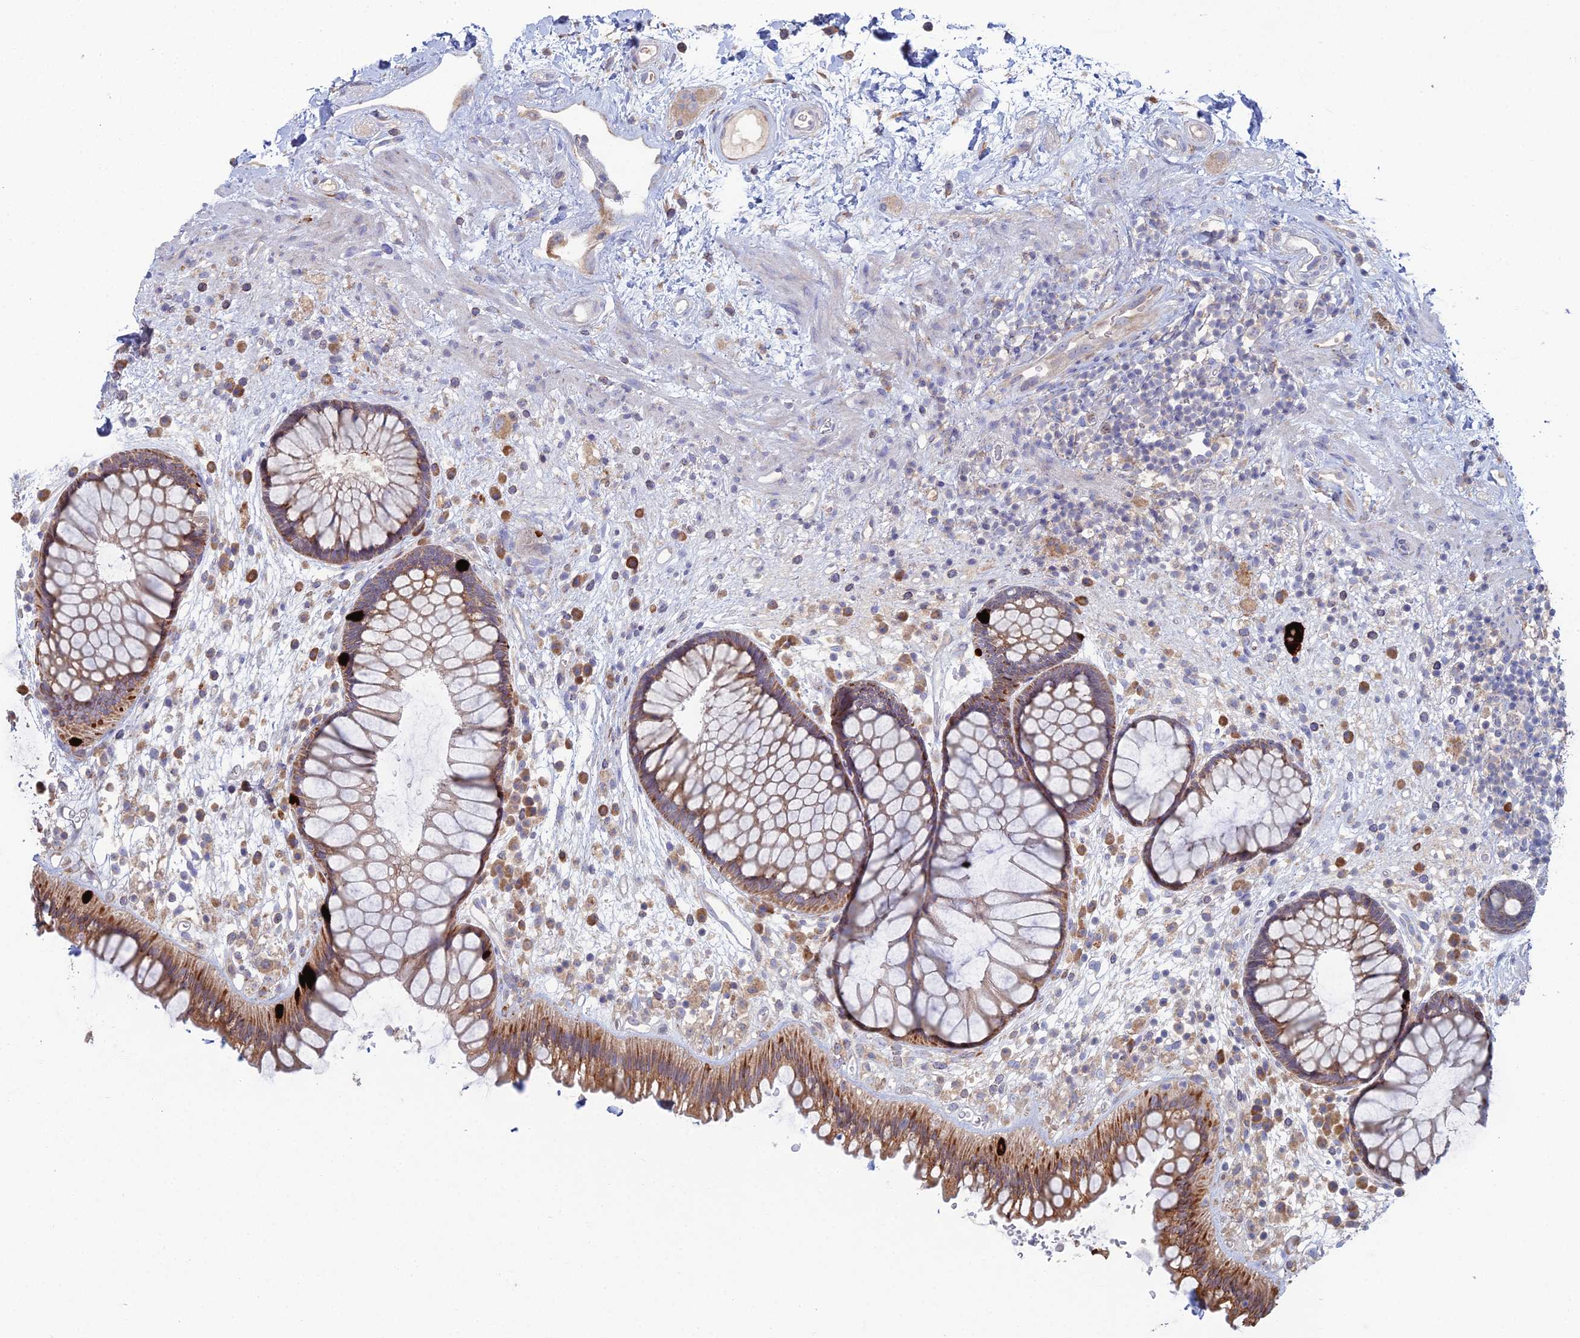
{"staining": {"intensity": "moderate", "quantity": ">75%", "location": "cytoplasmic/membranous"}, "tissue": "rectum", "cell_type": "Glandular cells", "image_type": "normal", "snomed": [{"axis": "morphology", "description": "Normal tissue, NOS"}, {"axis": "topography", "description": "Rectum"}], "caption": "This image displays IHC staining of benign human rectum, with medium moderate cytoplasmic/membranous positivity in about >75% of glandular cells.", "gene": "TRAPPC6A", "patient": {"sex": "male", "age": 51}}